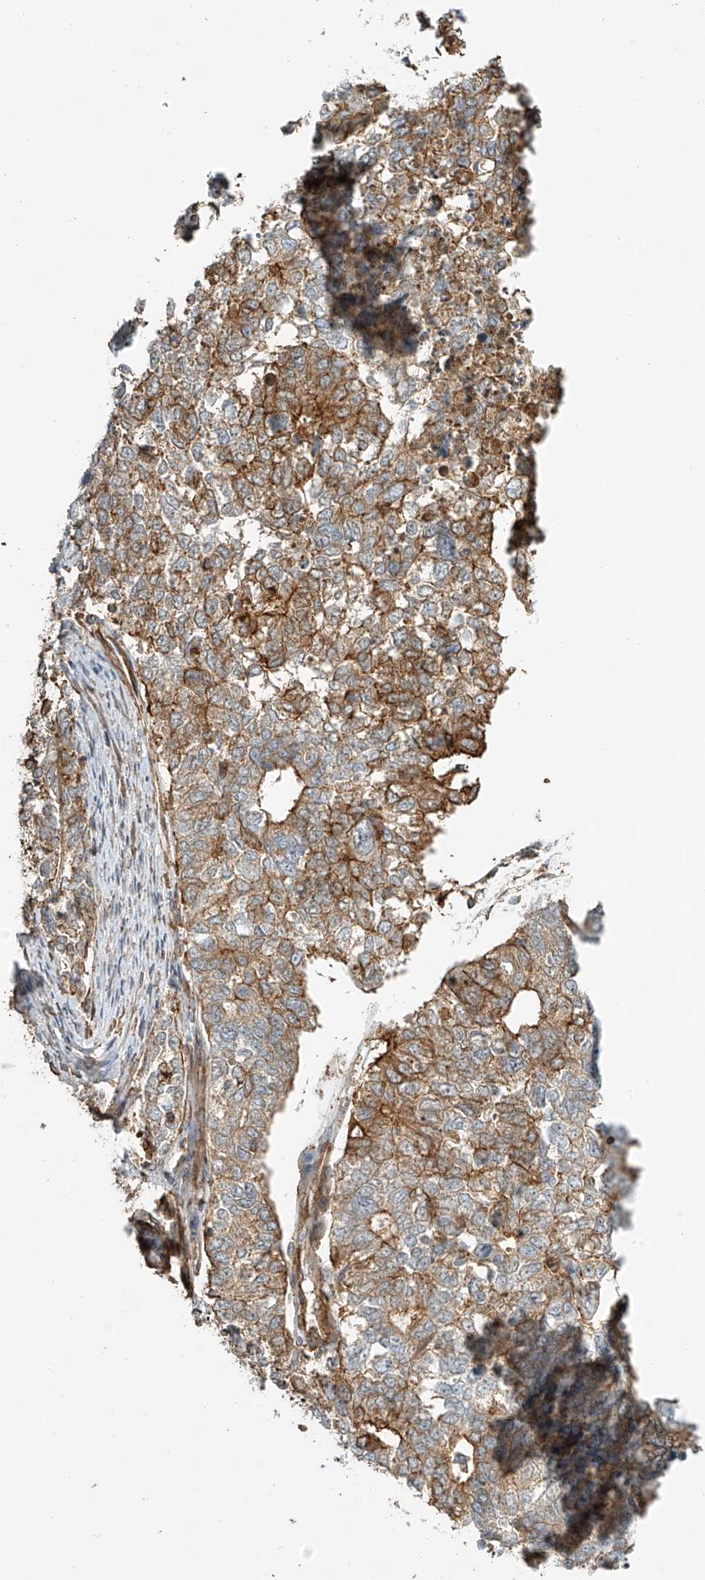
{"staining": {"intensity": "moderate", "quantity": ">75%", "location": "cytoplasmic/membranous"}, "tissue": "cervical cancer", "cell_type": "Tumor cells", "image_type": "cancer", "snomed": [{"axis": "morphology", "description": "Squamous cell carcinoma, NOS"}, {"axis": "topography", "description": "Cervix"}], "caption": "Brown immunohistochemical staining in cervical cancer shows moderate cytoplasmic/membranous expression in about >75% of tumor cells.", "gene": "CSMD3", "patient": {"sex": "female", "age": 63}}